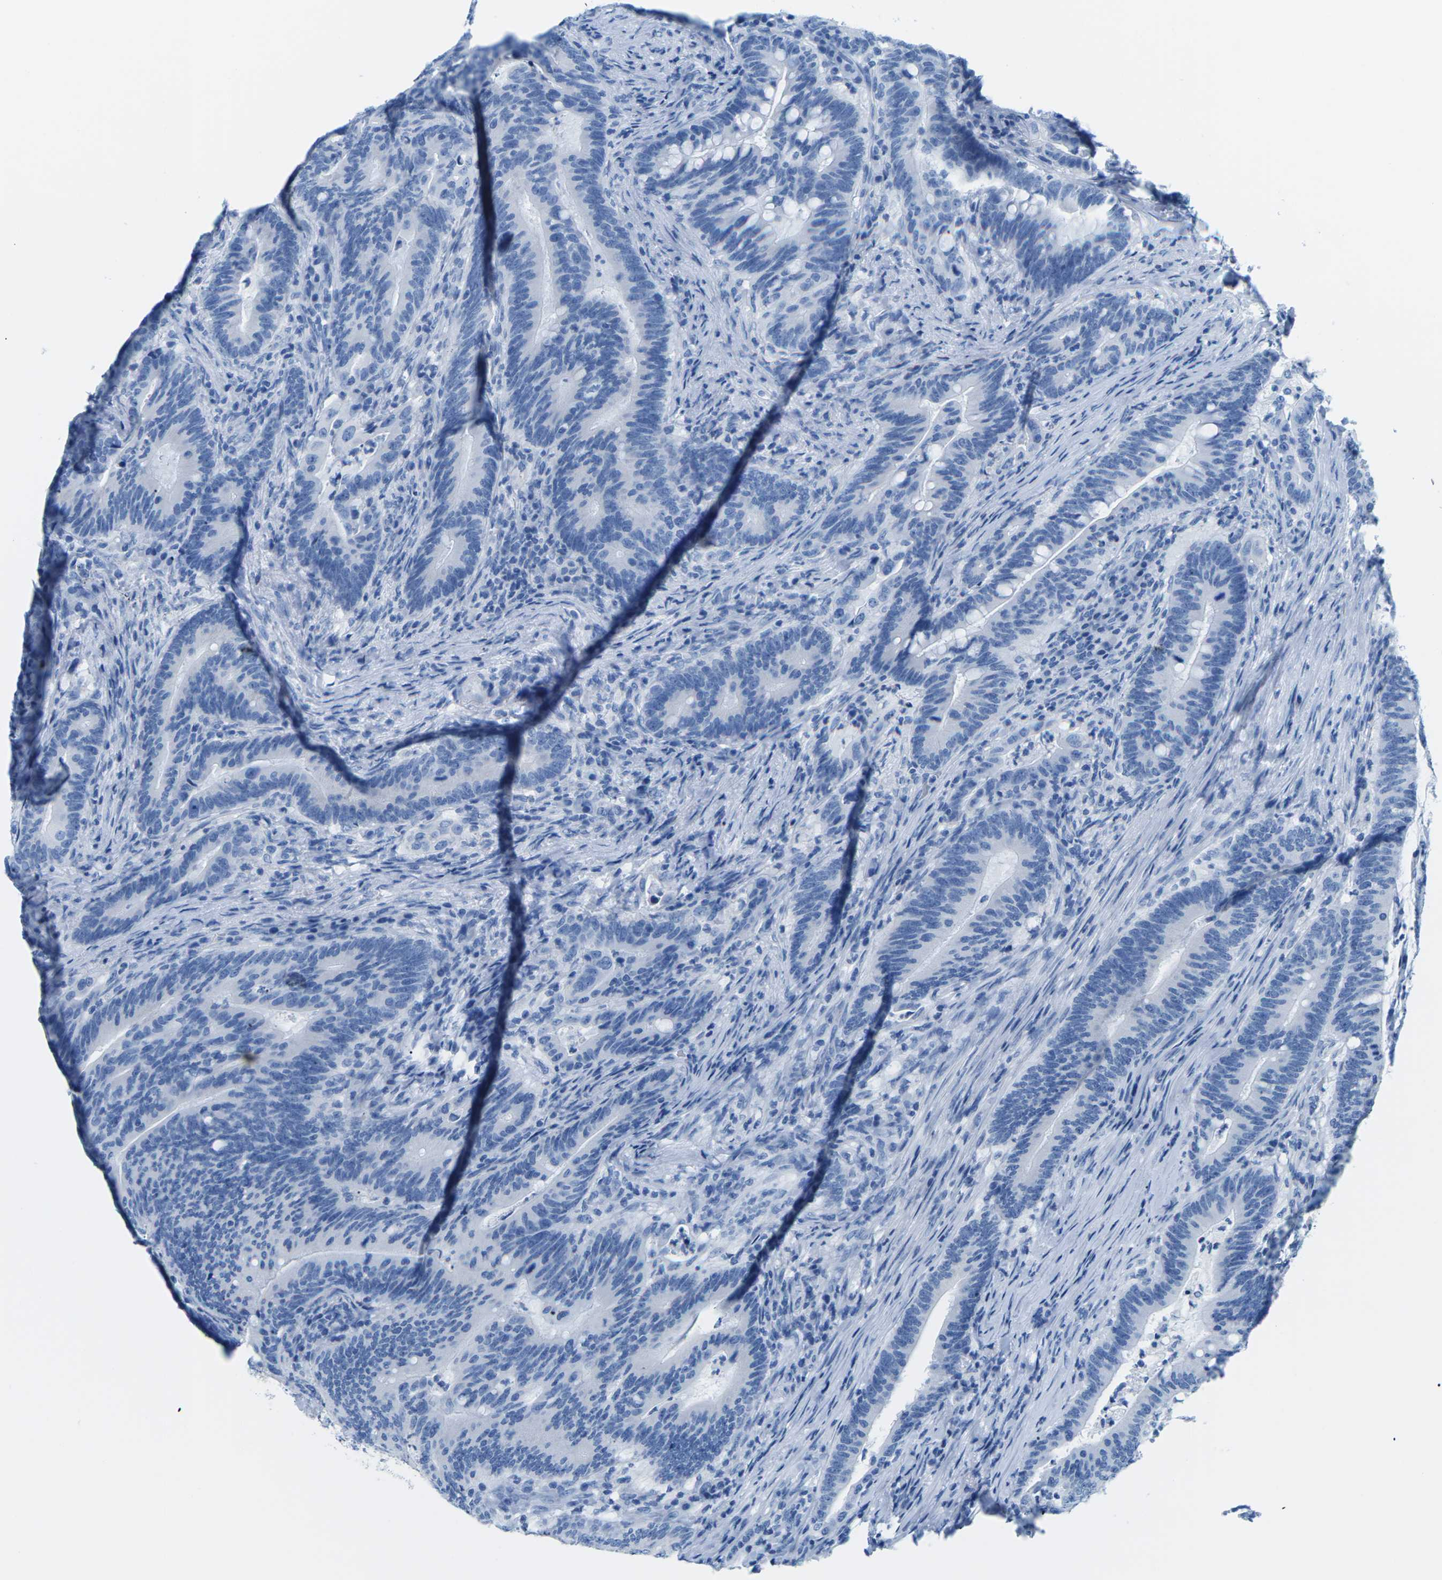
{"staining": {"intensity": "negative", "quantity": "none", "location": "none"}, "tissue": "colorectal cancer", "cell_type": "Tumor cells", "image_type": "cancer", "snomed": [{"axis": "morphology", "description": "Normal tissue, NOS"}, {"axis": "morphology", "description": "Adenocarcinoma, NOS"}, {"axis": "topography", "description": "Colon"}], "caption": "Immunohistochemistry micrograph of neoplastic tissue: human adenocarcinoma (colorectal) stained with DAB (3,3'-diaminobenzidine) shows no significant protein staining in tumor cells. (Immunohistochemistry, brightfield microscopy, high magnification).", "gene": "SLC12A1", "patient": {"sex": "female", "age": 66}}